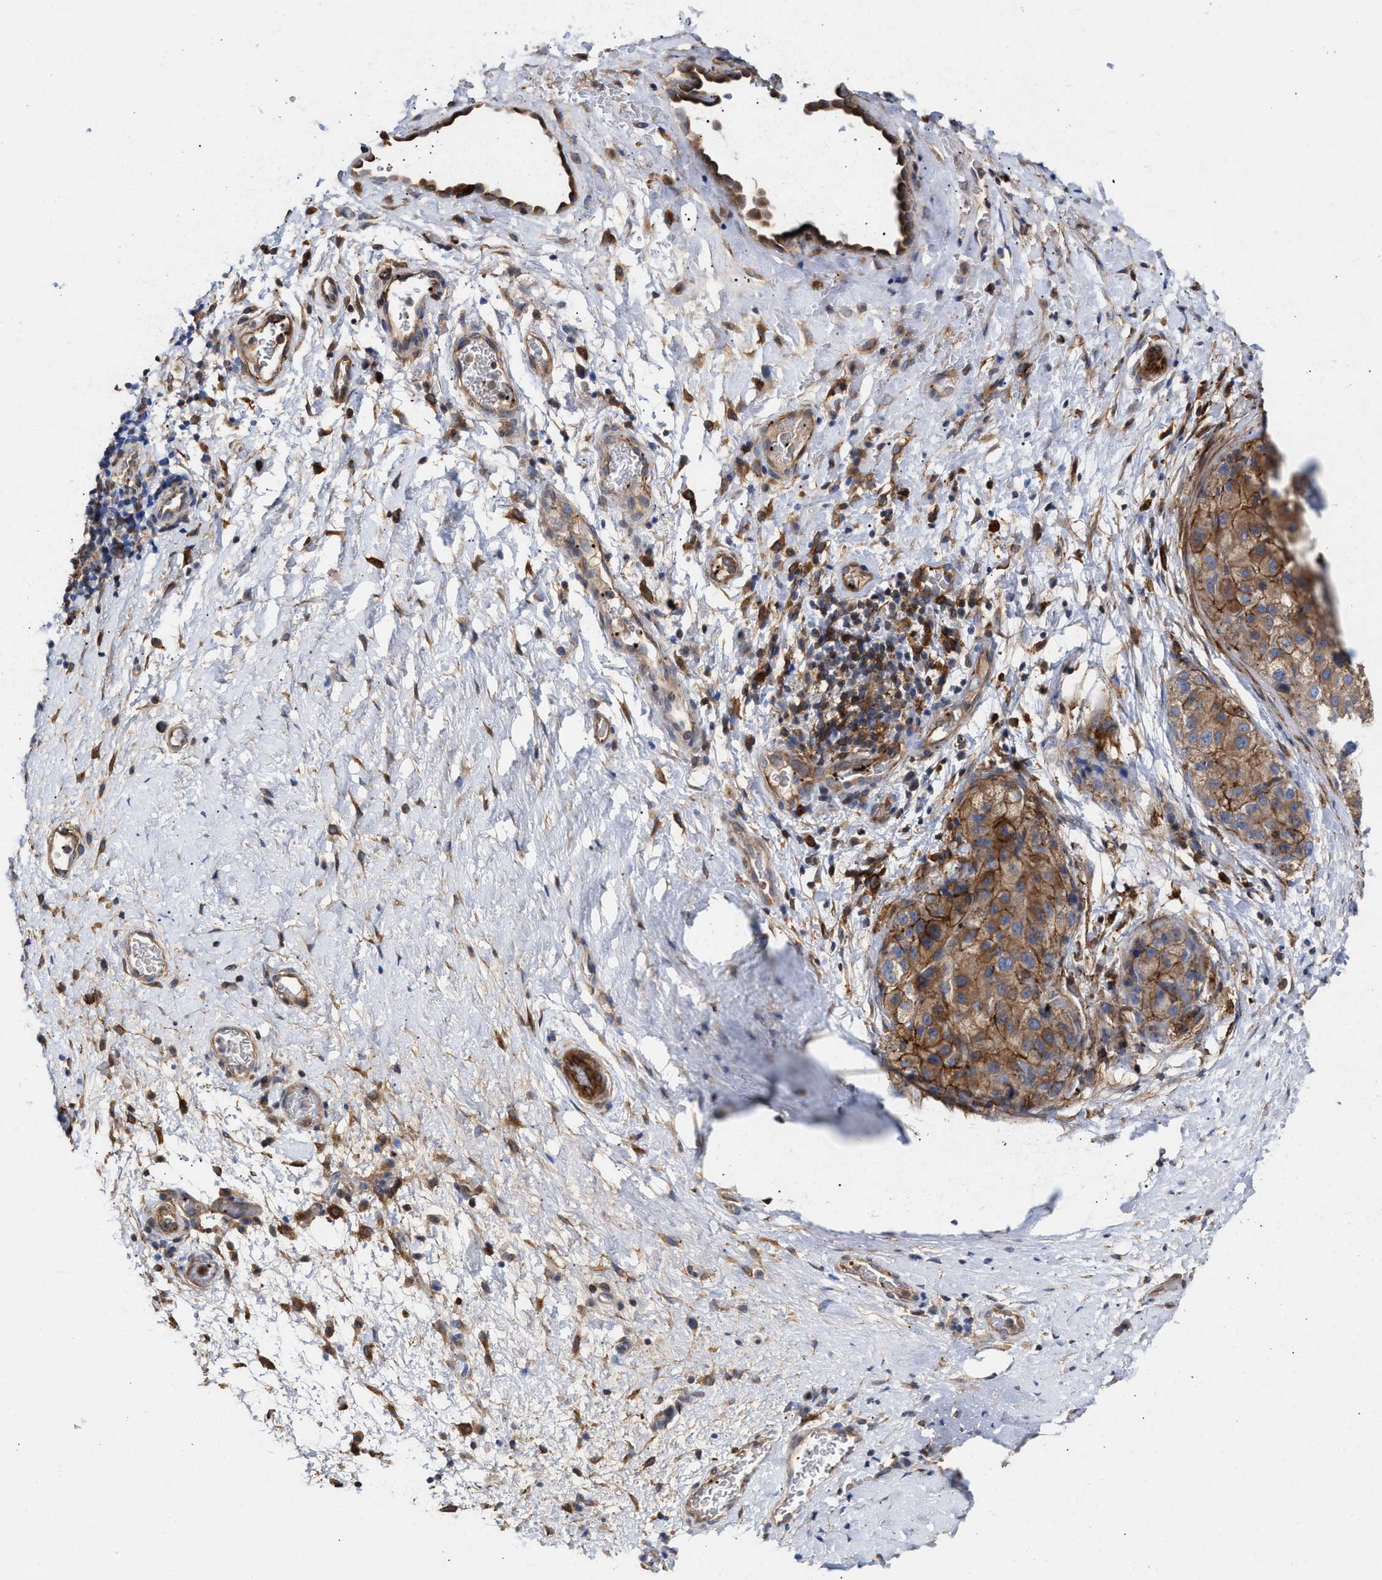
{"staining": {"intensity": "moderate", "quantity": ">75%", "location": "cytoplasmic/membranous"}, "tissue": "liver cancer", "cell_type": "Tumor cells", "image_type": "cancer", "snomed": [{"axis": "morphology", "description": "Carcinoma, Hepatocellular, NOS"}, {"axis": "topography", "description": "Liver"}], "caption": "Liver hepatocellular carcinoma tissue reveals moderate cytoplasmic/membranous positivity in approximately >75% of tumor cells, visualized by immunohistochemistry.", "gene": "HS3ST5", "patient": {"sex": "male", "age": 80}}